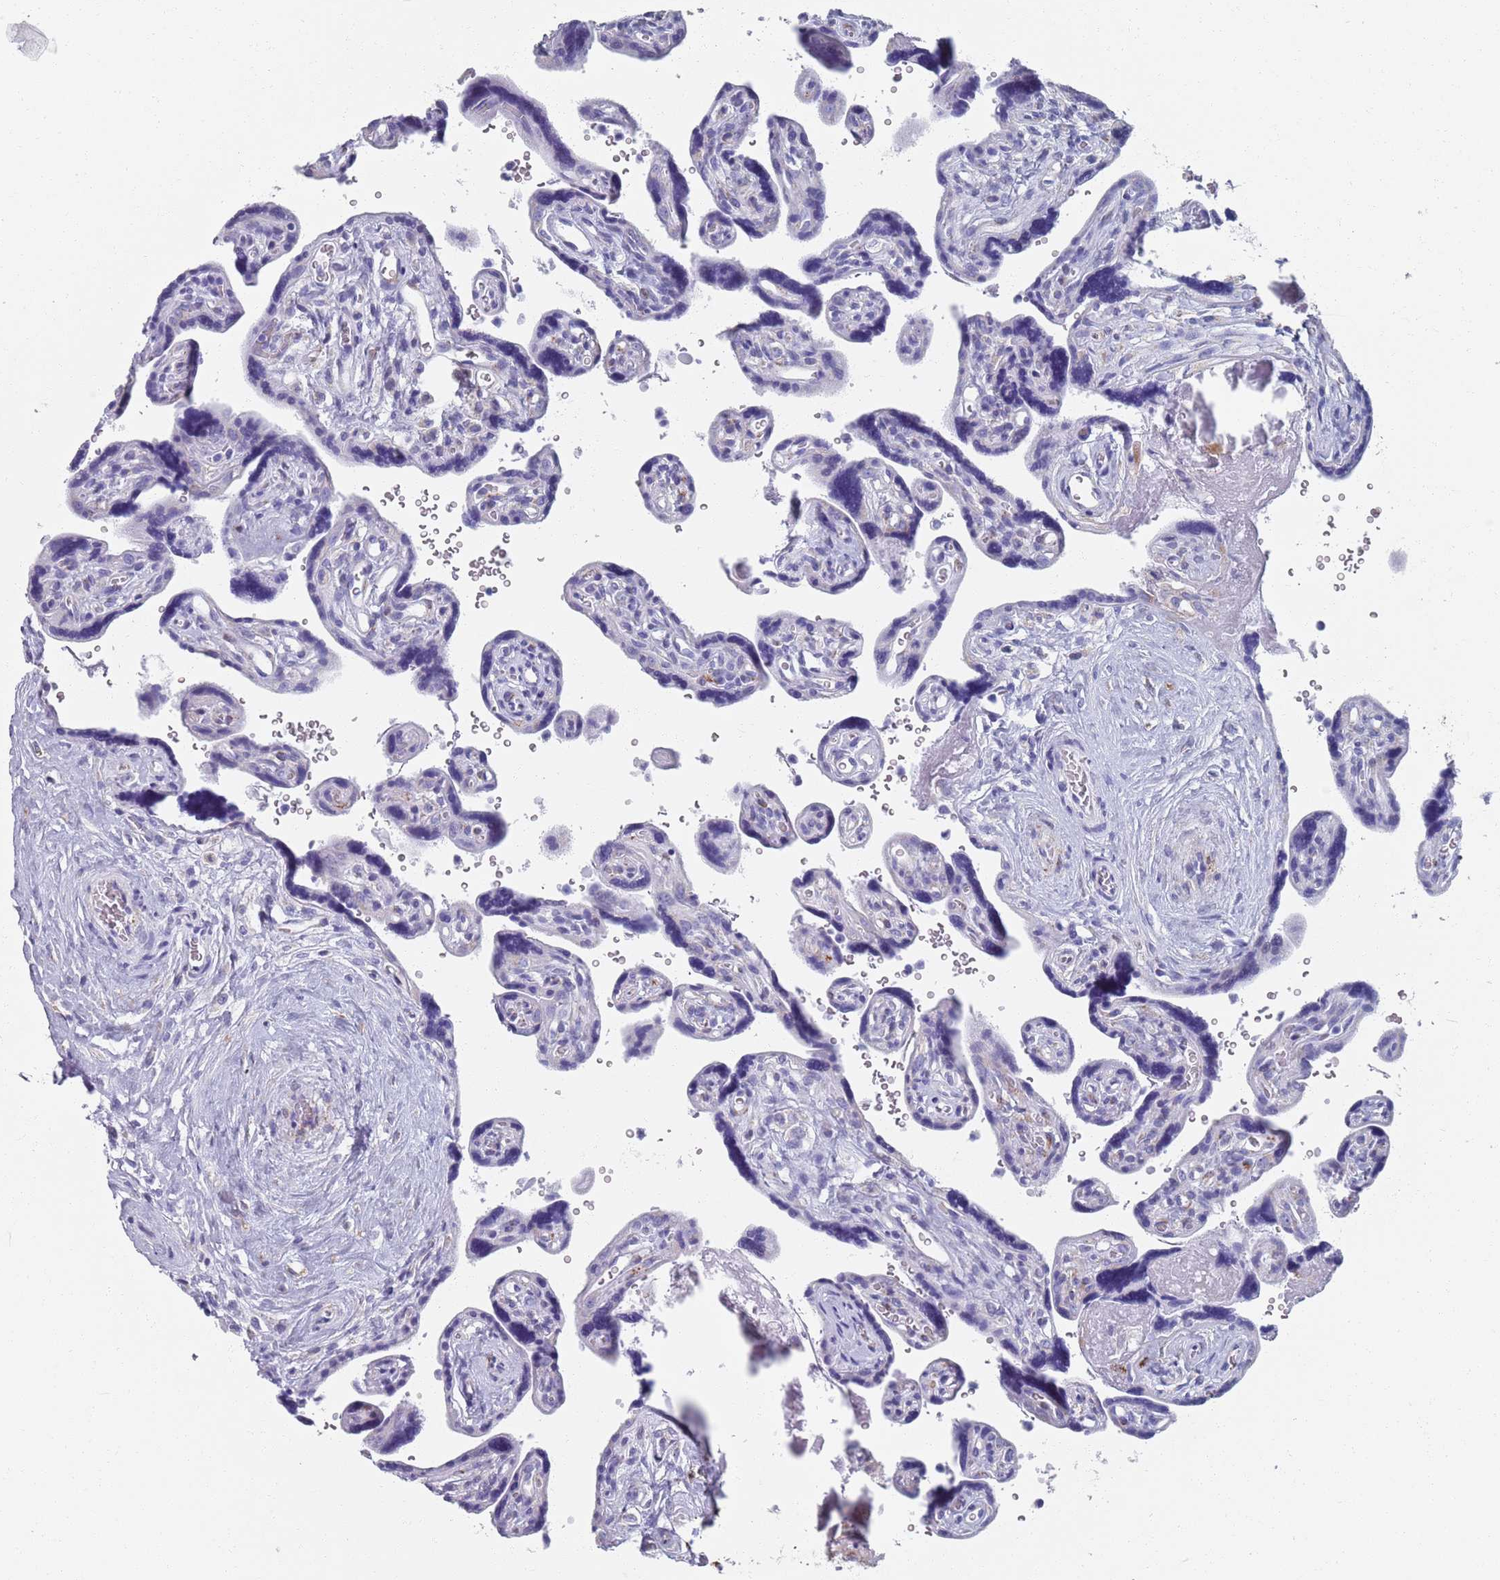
{"staining": {"intensity": "strong", "quantity": ">75%", "location": "cytoplasmic/membranous"}, "tissue": "placenta", "cell_type": "Decidual cells", "image_type": "normal", "snomed": [{"axis": "morphology", "description": "Normal tissue, NOS"}, {"axis": "topography", "description": "Placenta"}], "caption": "An image of placenta stained for a protein exhibits strong cytoplasmic/membranous brown staining in decidual cells.", "gene": "PLOD1", "patient": {"sex": "female", "age": 39}}